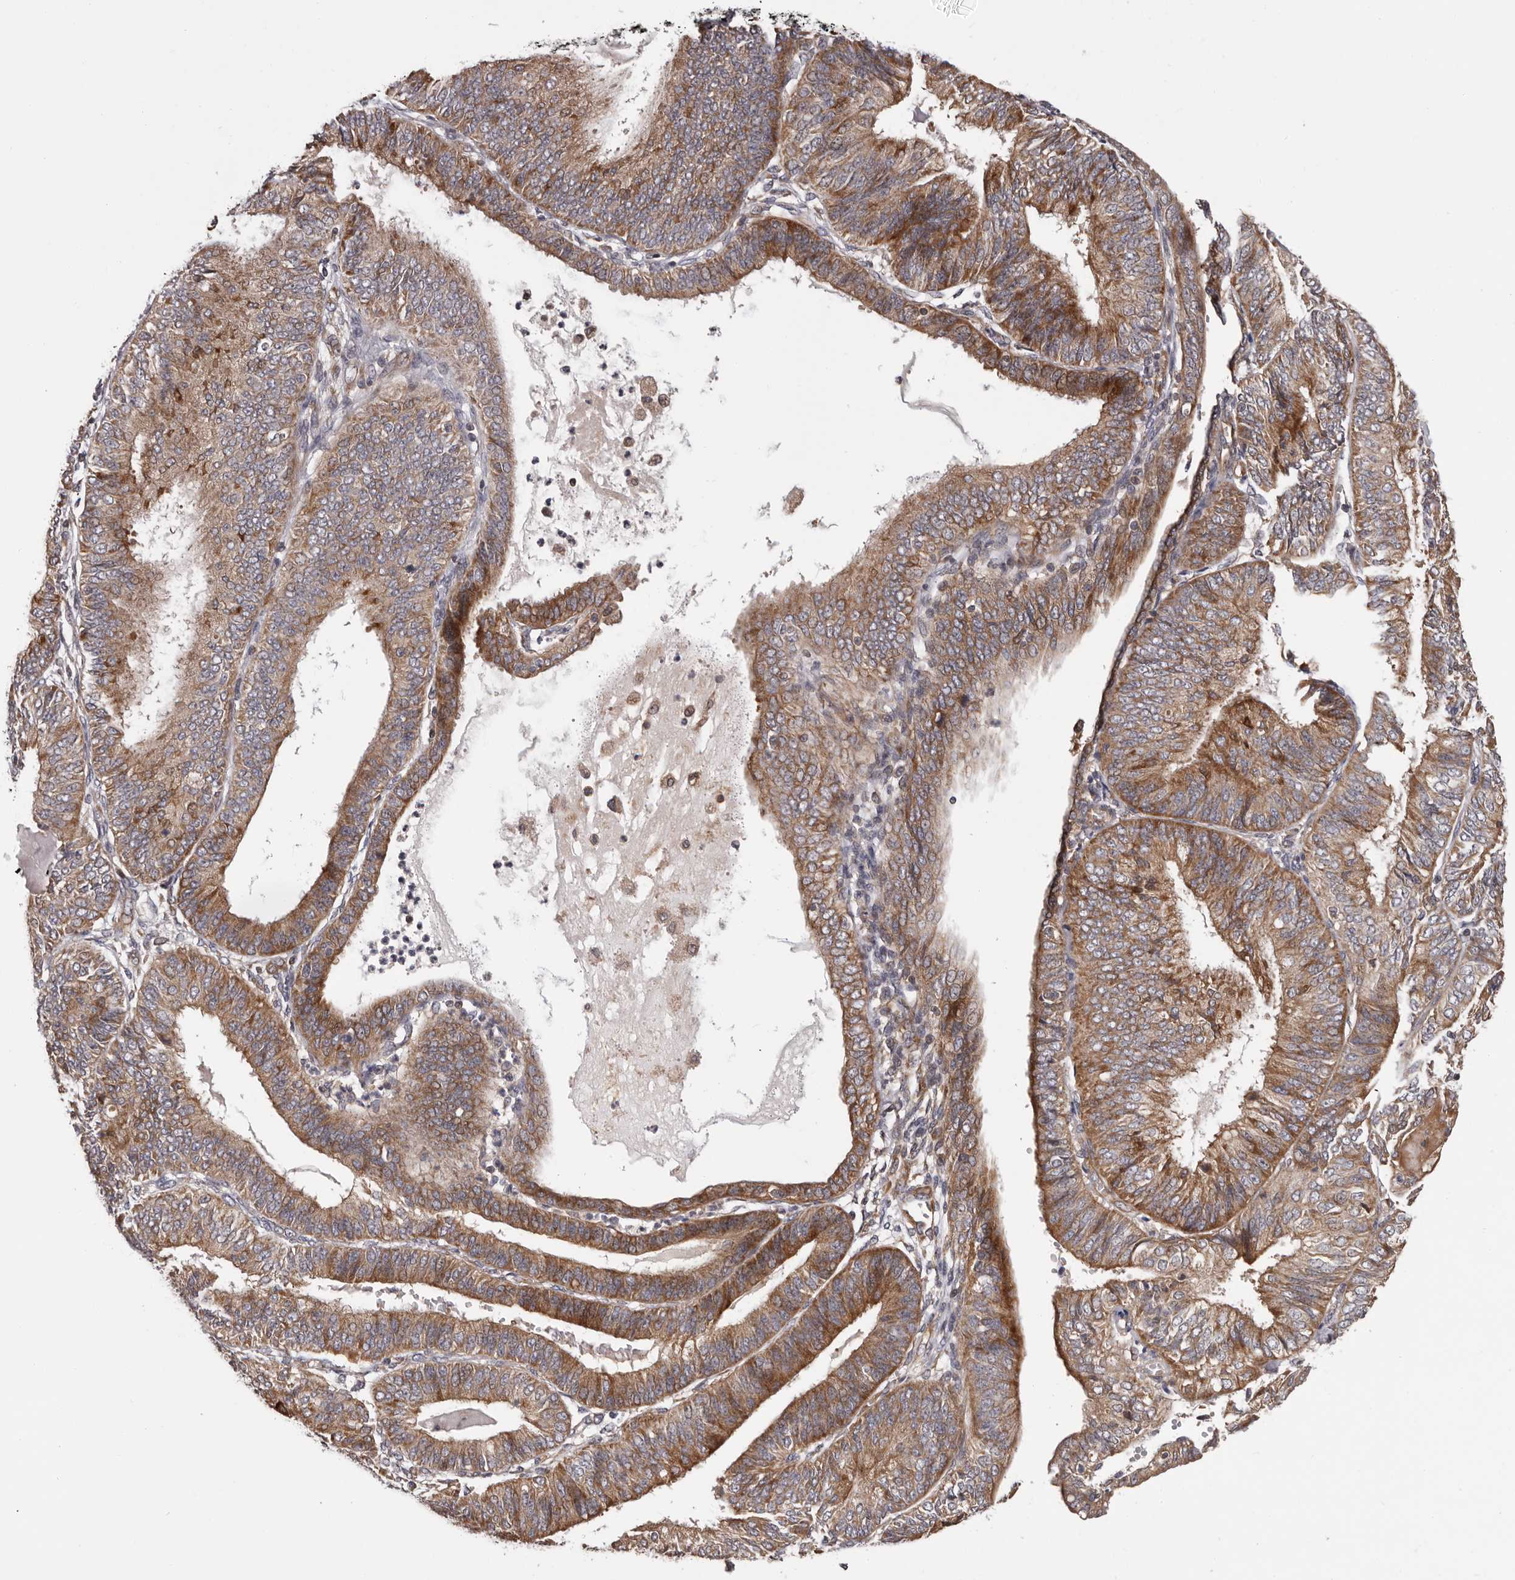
{"staining": {"intensity": "moderate", "quantity": ">75%", "location": "cytoplasmic/membranous"}, "tissue": "endometrial cancer", "cell_type": "Tumor cells", "image_type": "cancer", "snomed": [{"axis": "morphology", "description": "Adenocarcinoma, NOS"}, {"axis": "topography", "description": "Endometrium"}], "caption": "An image showing moderate cytoplasmic/membranous expression in about >75% of tumor cells in endometrial adenocarcinoma, as visualized by brown immunohistochemical staining.", "gene": "VPS37A", "patient": {"sex": "female", "age": 58}}